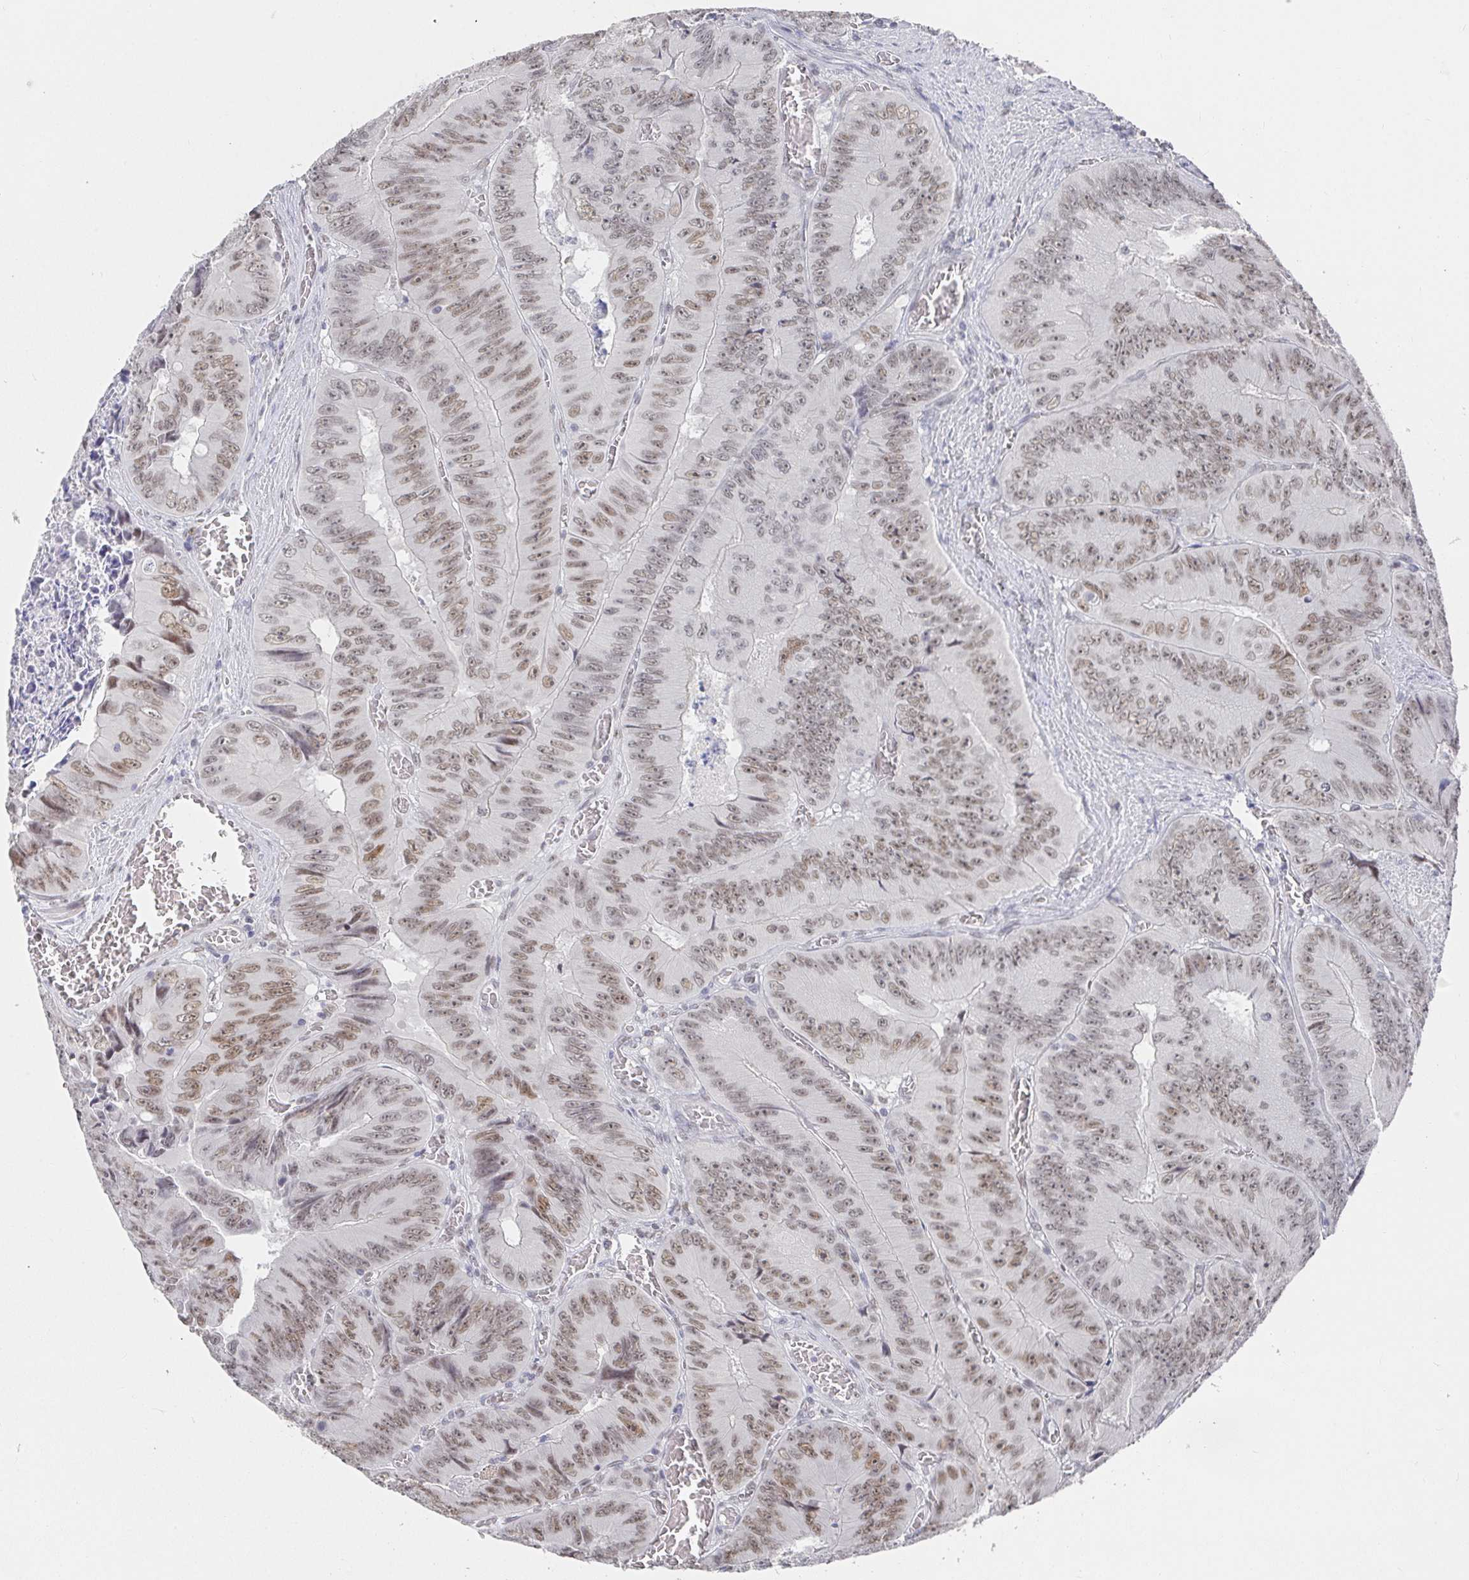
{"staining": {"intensity": "moderate", "quantity": ">75%", "location": "nuclear"}, "tissue": "colorectal cancer", "cell_type": "Tumor cells", "image_type": "cancer", "snomed": [{"axis": "morphology", "description": "Adenocarcinoma, NOS"}, {"axis": "topography", "description": "Colon"}], "caption": "Immunohistochemical staining of colorectal cancer (adenocarcinoma) exhibits medium levels of moderate nuclear protein expression in approximately >75% of tumor cells.", "gene": "RCOR1", "patient": {"sex": "female", "age": 84}}